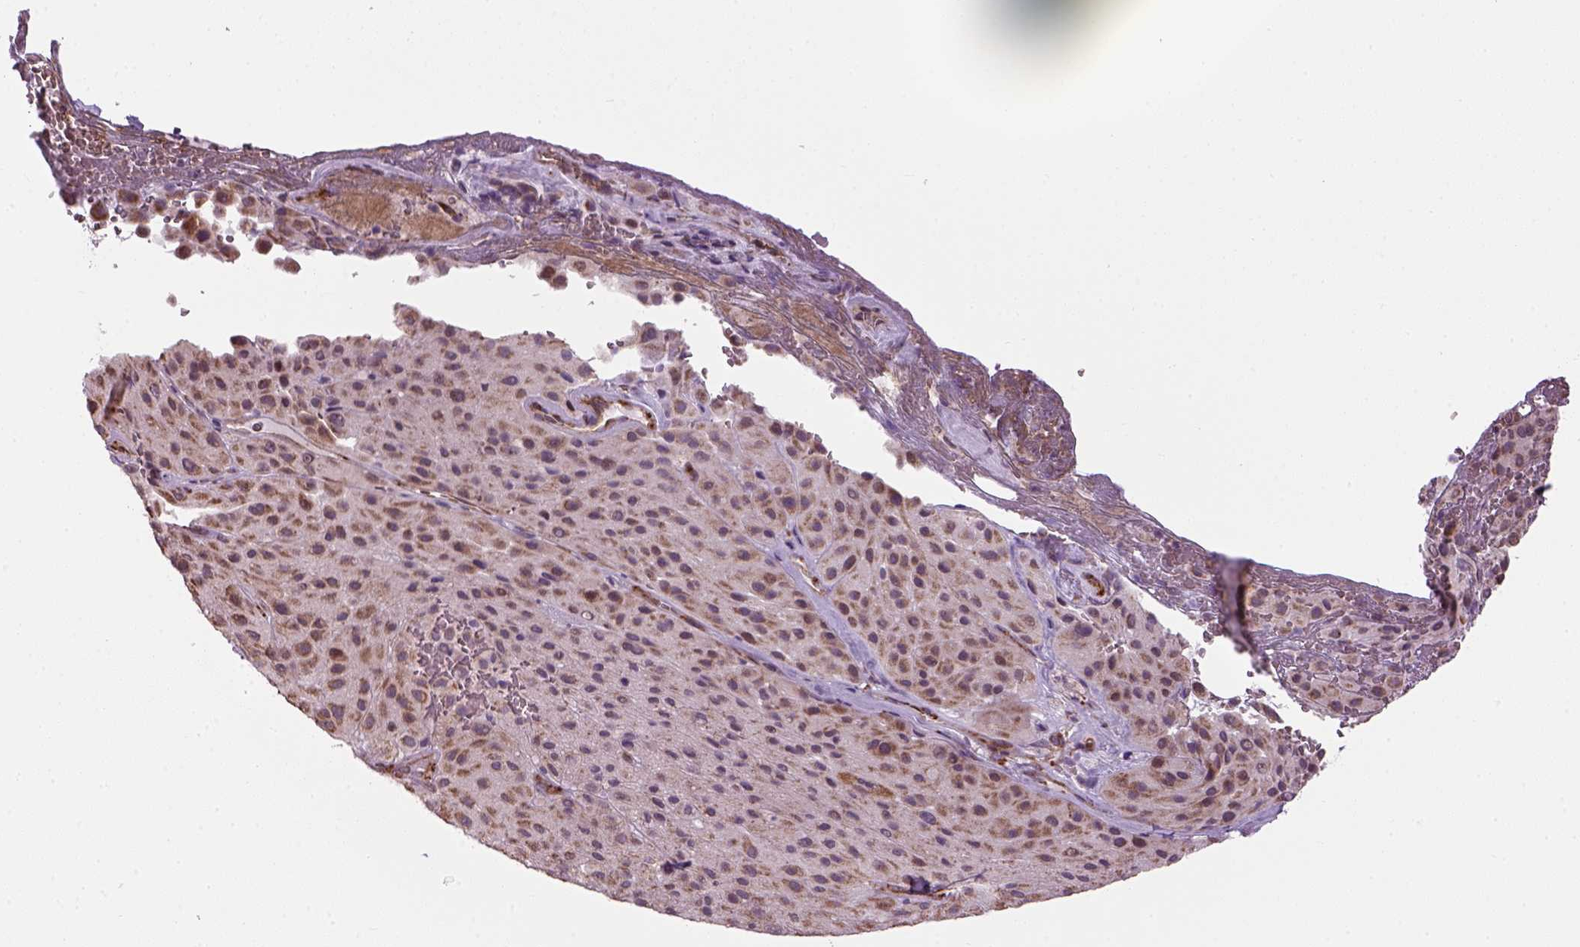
{"staining": {"intensity": "moderate", "quantity": ">75%", "location": "cytoplasmic/membranous"}, "tissue": "melanoma", "cell_type": "Tumor cells", "image_type": "cancer", "snomed": [{"axis": "morphology", "description": "Malignant melanoma, Metastatic site"}, {"axis": "topography", "description": "Smooth muscle"}], "caption": "About >75% of tumor cells in human malignant melanoma (metastatic site) exhibit moderate cytoplasmic/membranous protein positivity as visualized by brown immunohistochemical staining.", "gene": "XK", "patient": {"sex": "male", "age": 41}}